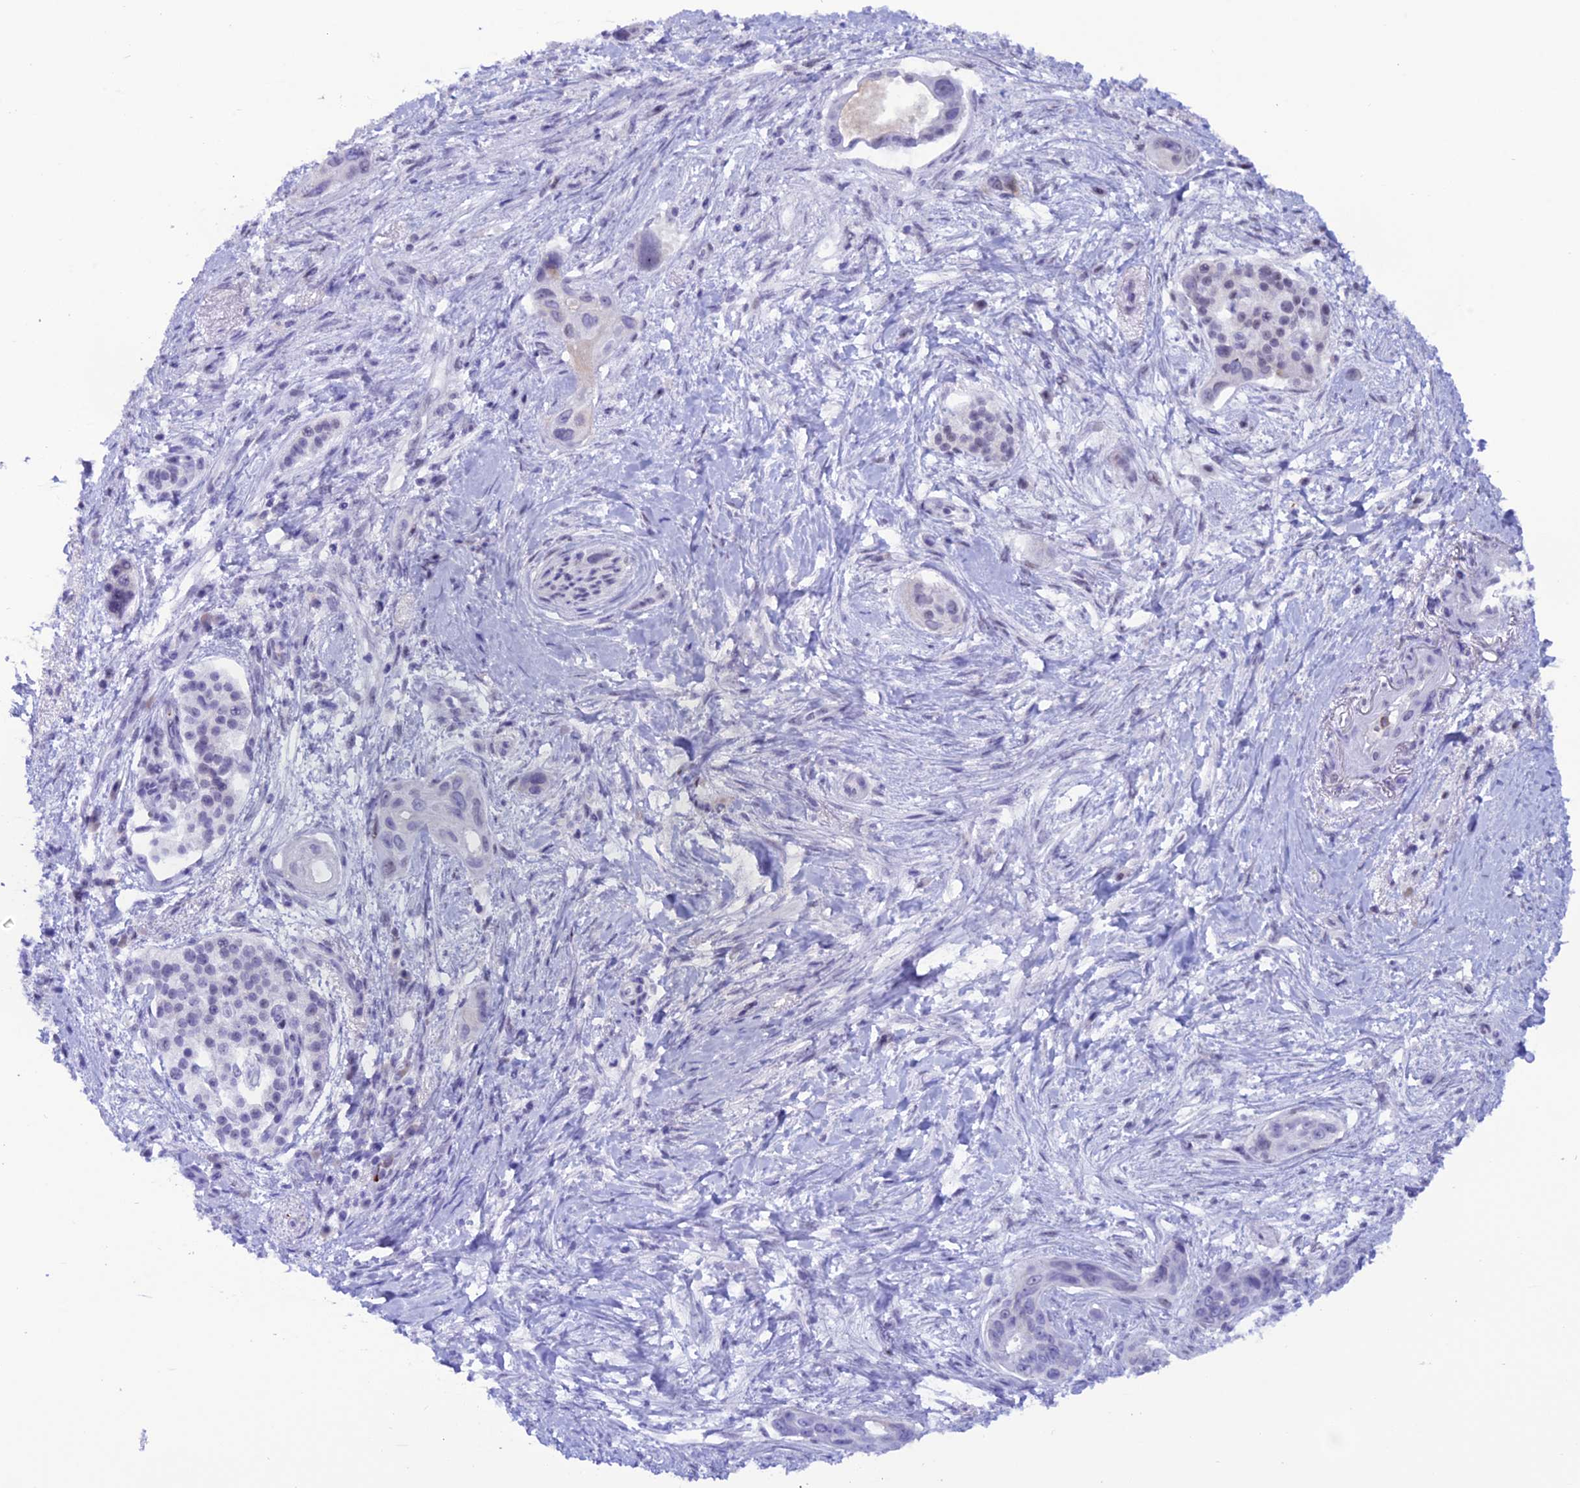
{"staining": {"intensity": "negative", "quantity": "none", "location": "none"}, "tissue": "pancreatic cancer", "cell_type": "Tumor cells", "image_type": "cancer", "snomed": [{"axis": "morphology", "description": "Adenocarcinoma, NOS"}, {"axis": "topography", "description": "Pancreas"}], "caption": "The histopathology image shows no significant positivity in tumor cells of pancreatic adenocarcinoma.", "gene": "MFSD2B", "patient": {"sex": "male", "age": 72}}